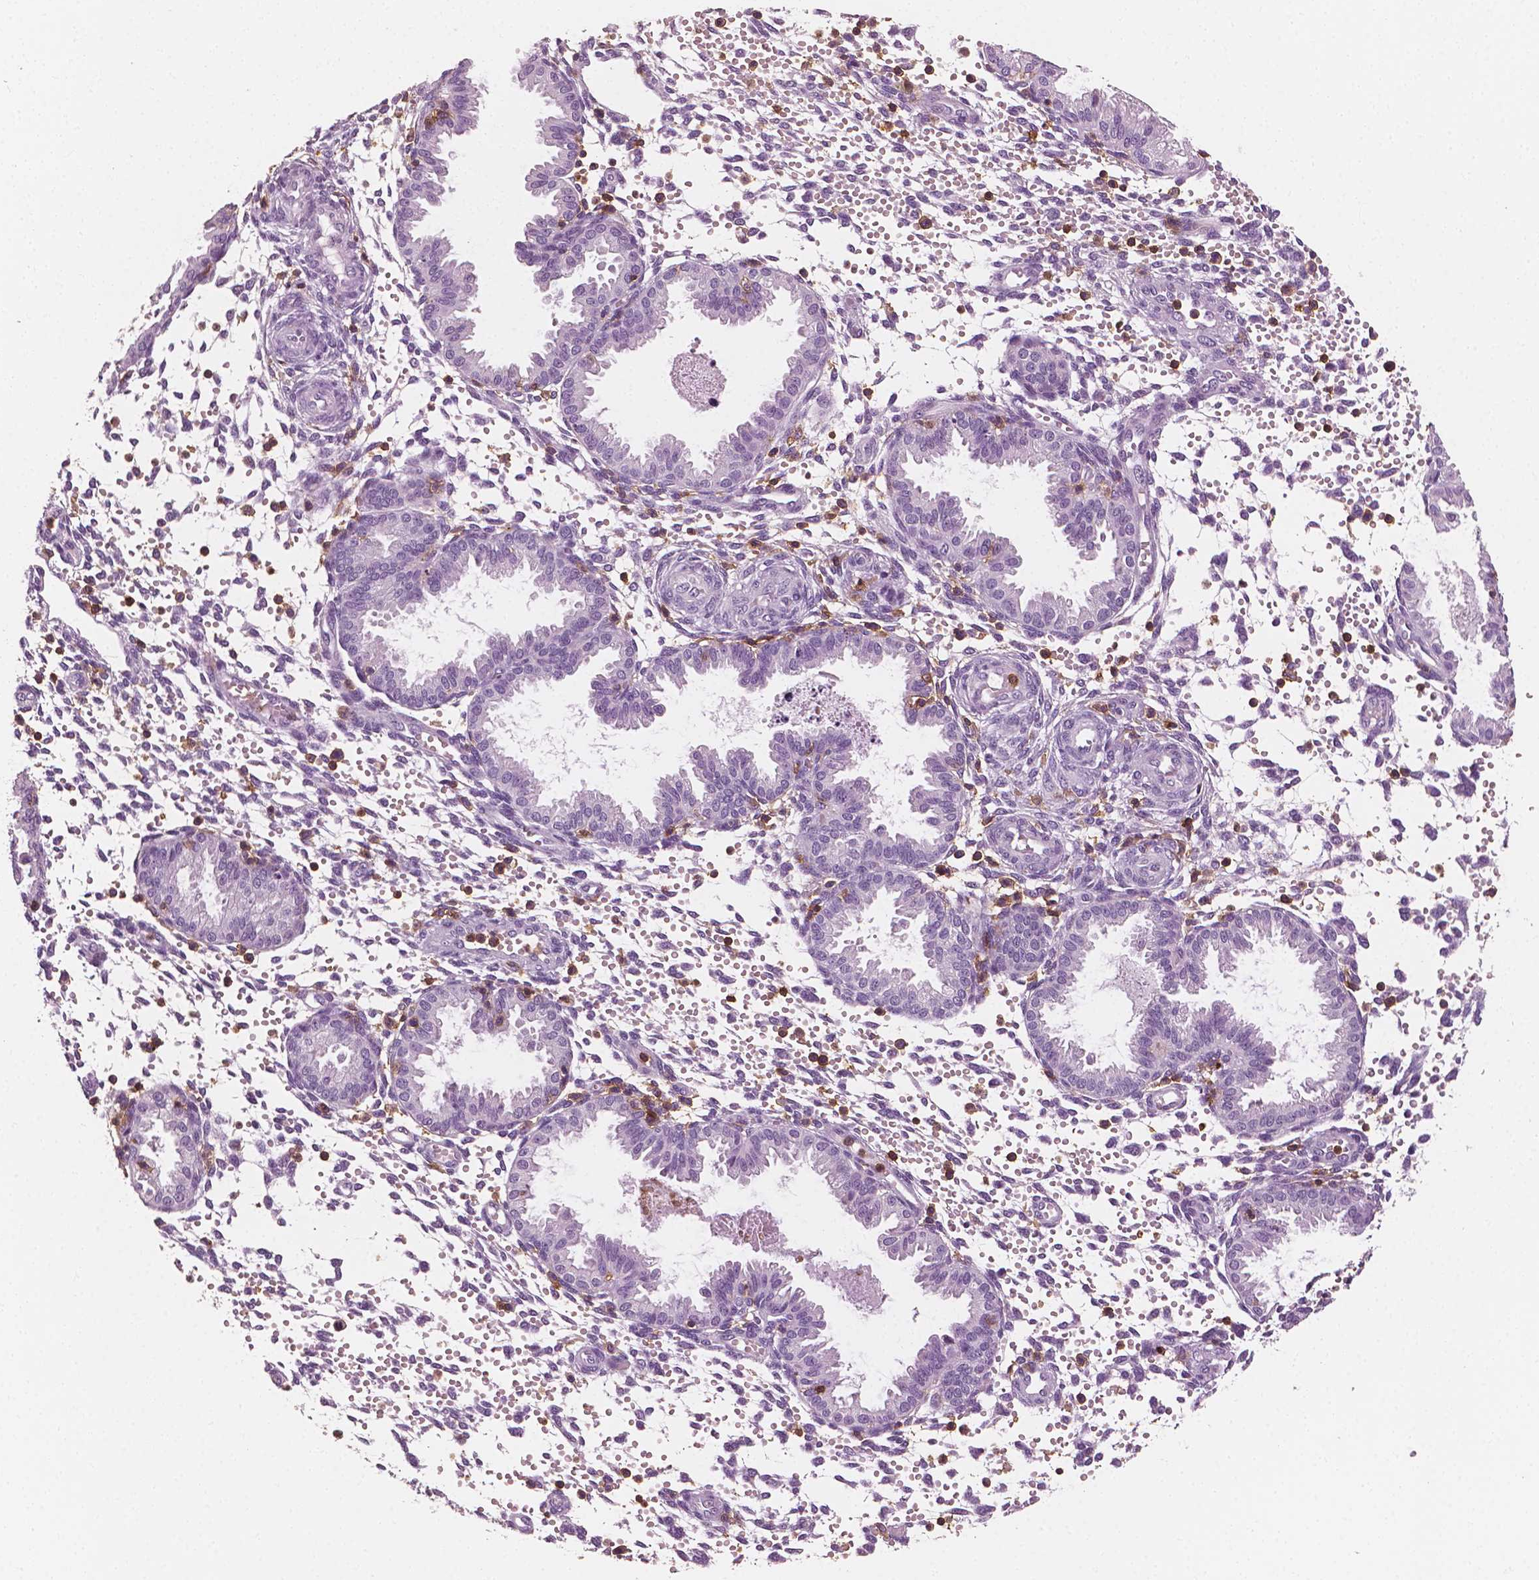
{"staining": {"intensity": "moderate", "quantity": "<25%", "location": "cytoplasmic/membranous"}, "tissue": "endometrium", "cell_type": "Cells in endometrial stroma", "image_type": "normal", "snomed": [{"axis": "morphology", "description": "Normal tissue, NOS"}, {"axis": "topography", "description": "Endometrium"}], "caption": "A low amount of moderate cytoplasmic/membranous expression is present in about <25% of cells in endometrial stroma in unremarkable endometrium. The staining is performed using DAB (3,3'-diaminobenzidine) brown chromogen to label protein expression. The nuclei are counter-stained blue using hematoxylin.", "gene": "PTPRC", "patient": {"sex": "female", "age": 33}}